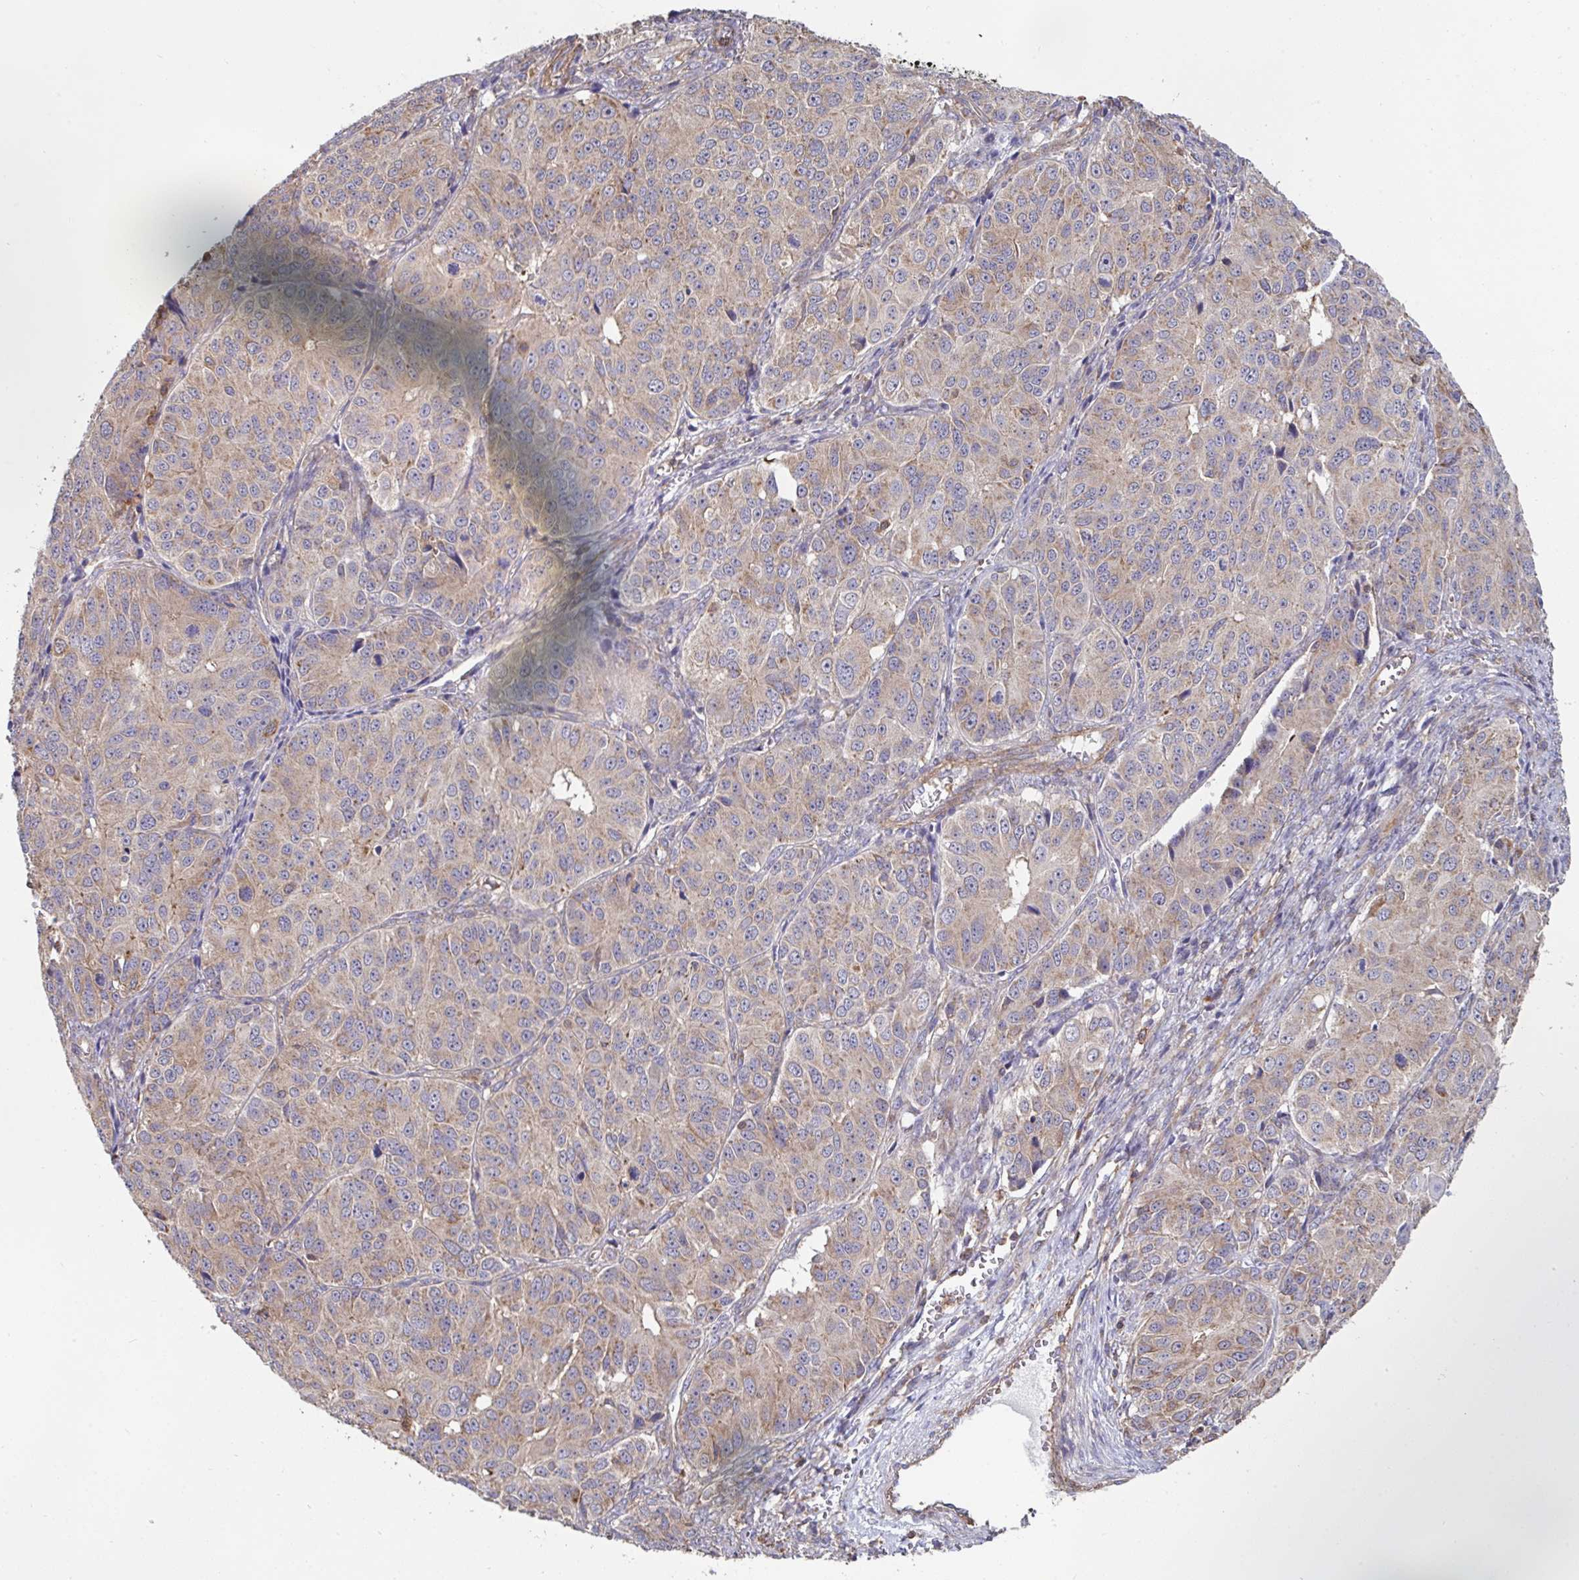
{"staining": {"intensity": "moderate", "quantity": ">75%", "location": "cytoplasmic/membranous"}, "tissue": "ovarian cancer", "cell_type": "Tumor cells", "image_type": "cancer", "snomed": [{"axis": "morphology", "description": "Carcinoma, endometroid"}, {"axis": "topography", "description": "Ovary"}], "caption": "IHC of ovarian endometroid carcinoma displays medium levels of moderate cytoplasmic/membranous expression in approximately >75% of tumor cells. The staining is performed using DAB brown chromogen to label protein expression. The nuclei are counter-stained blue using hematoxylin.", "gene": "DZANK1", "patient": {"sex": "female", "age": 51}}